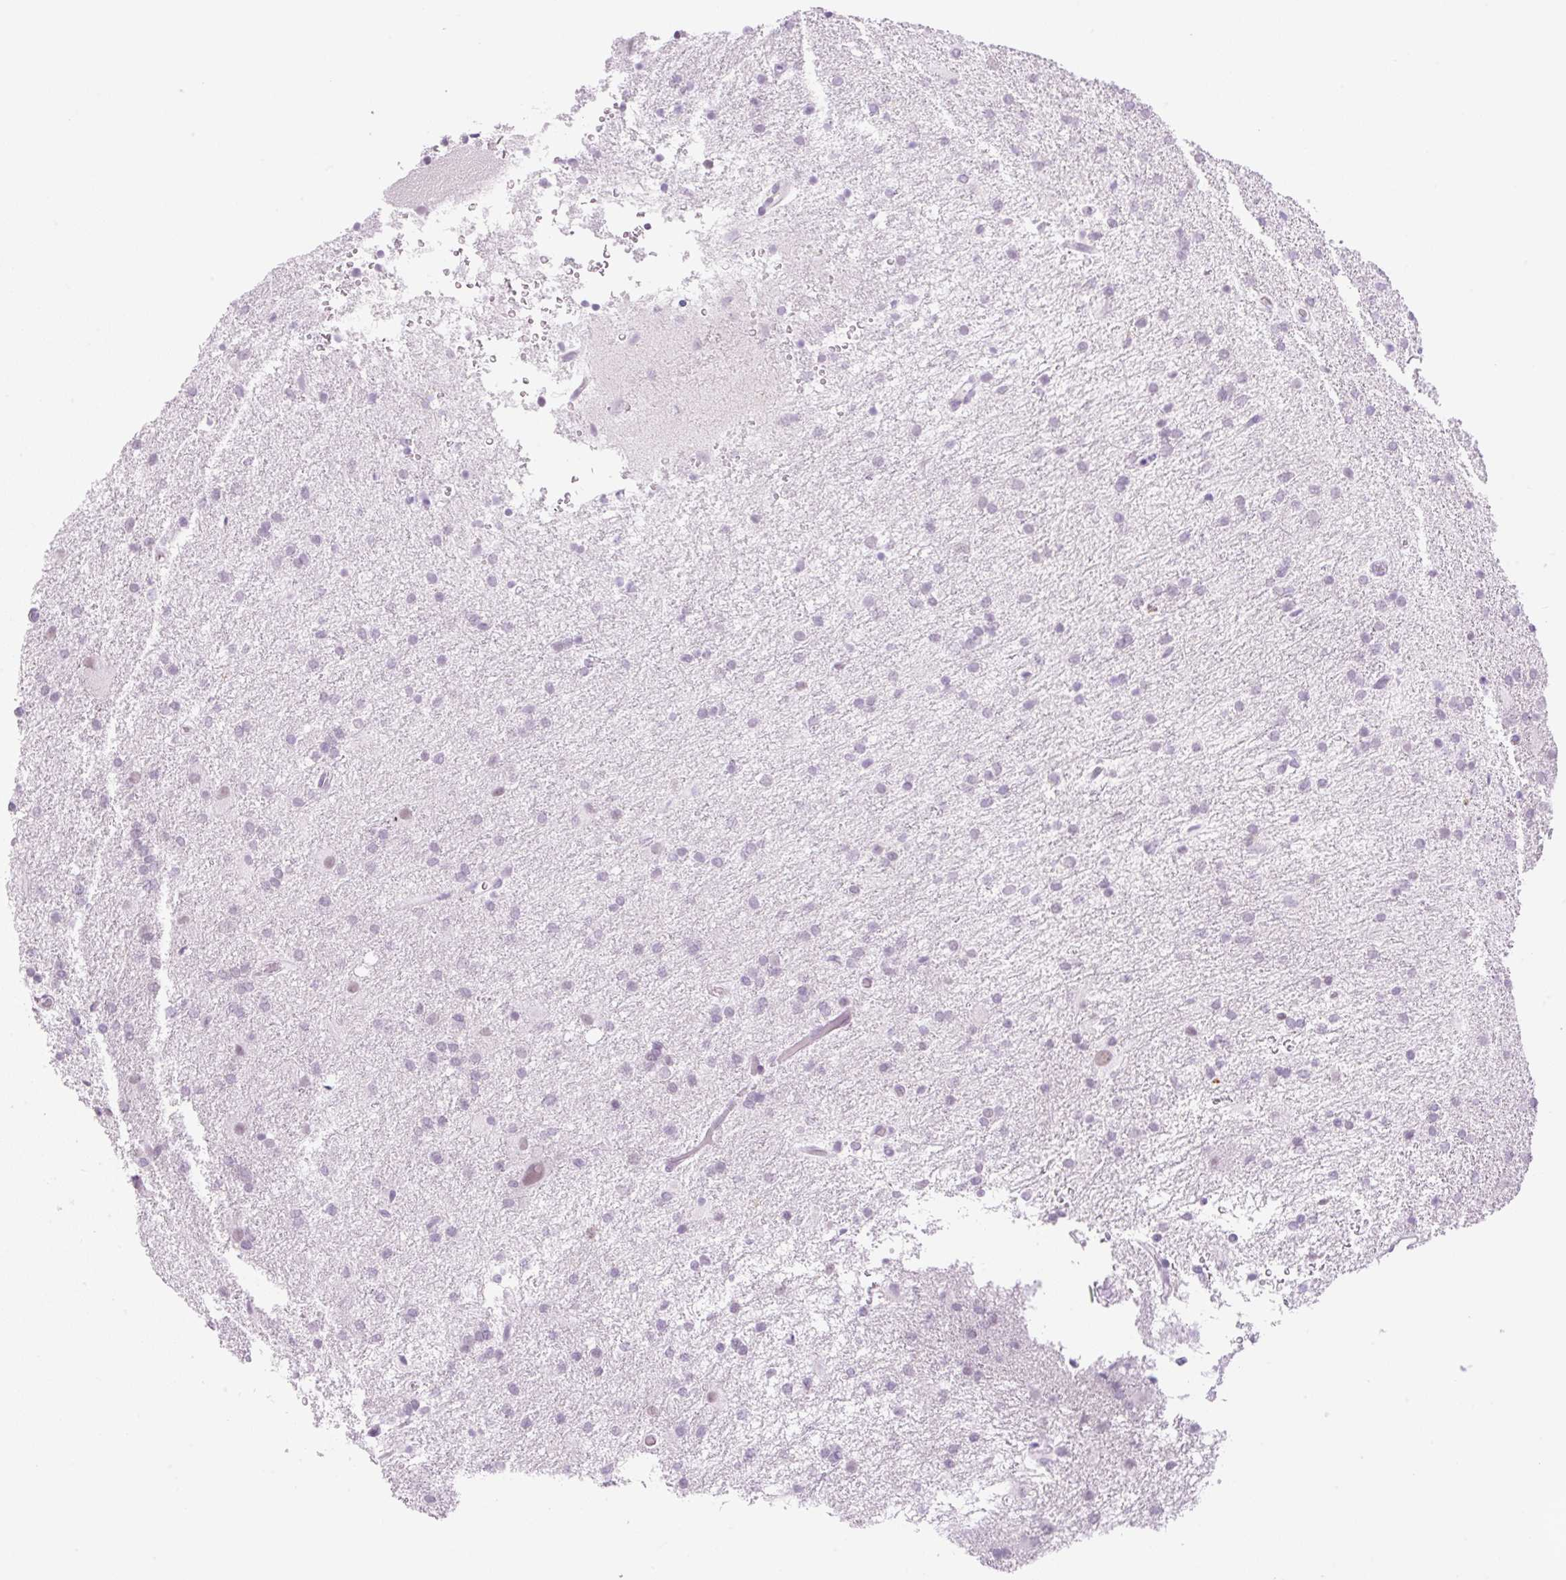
{"staining": {"intensity": "negative", "quantity": "none", "location": "none"}, "tissue": "glioma", "cell_type": "Tumor cells", "image_type": "cancer", "snomed": [{"axis": "morphology", "description": "Glioma, malignant, High grade"}, {"axis": "topography", "description": "Brain"}], "caption": "Immunohistochemistry (IHC) micrograph of neoplastic tissue: glioma stained with DAB displays no significant protein positivity in tumor cells. (DAB IHC with hematoxylin counter stain).", "gene": "PALM3", "patient": {"sex": "female", "age": 50}}